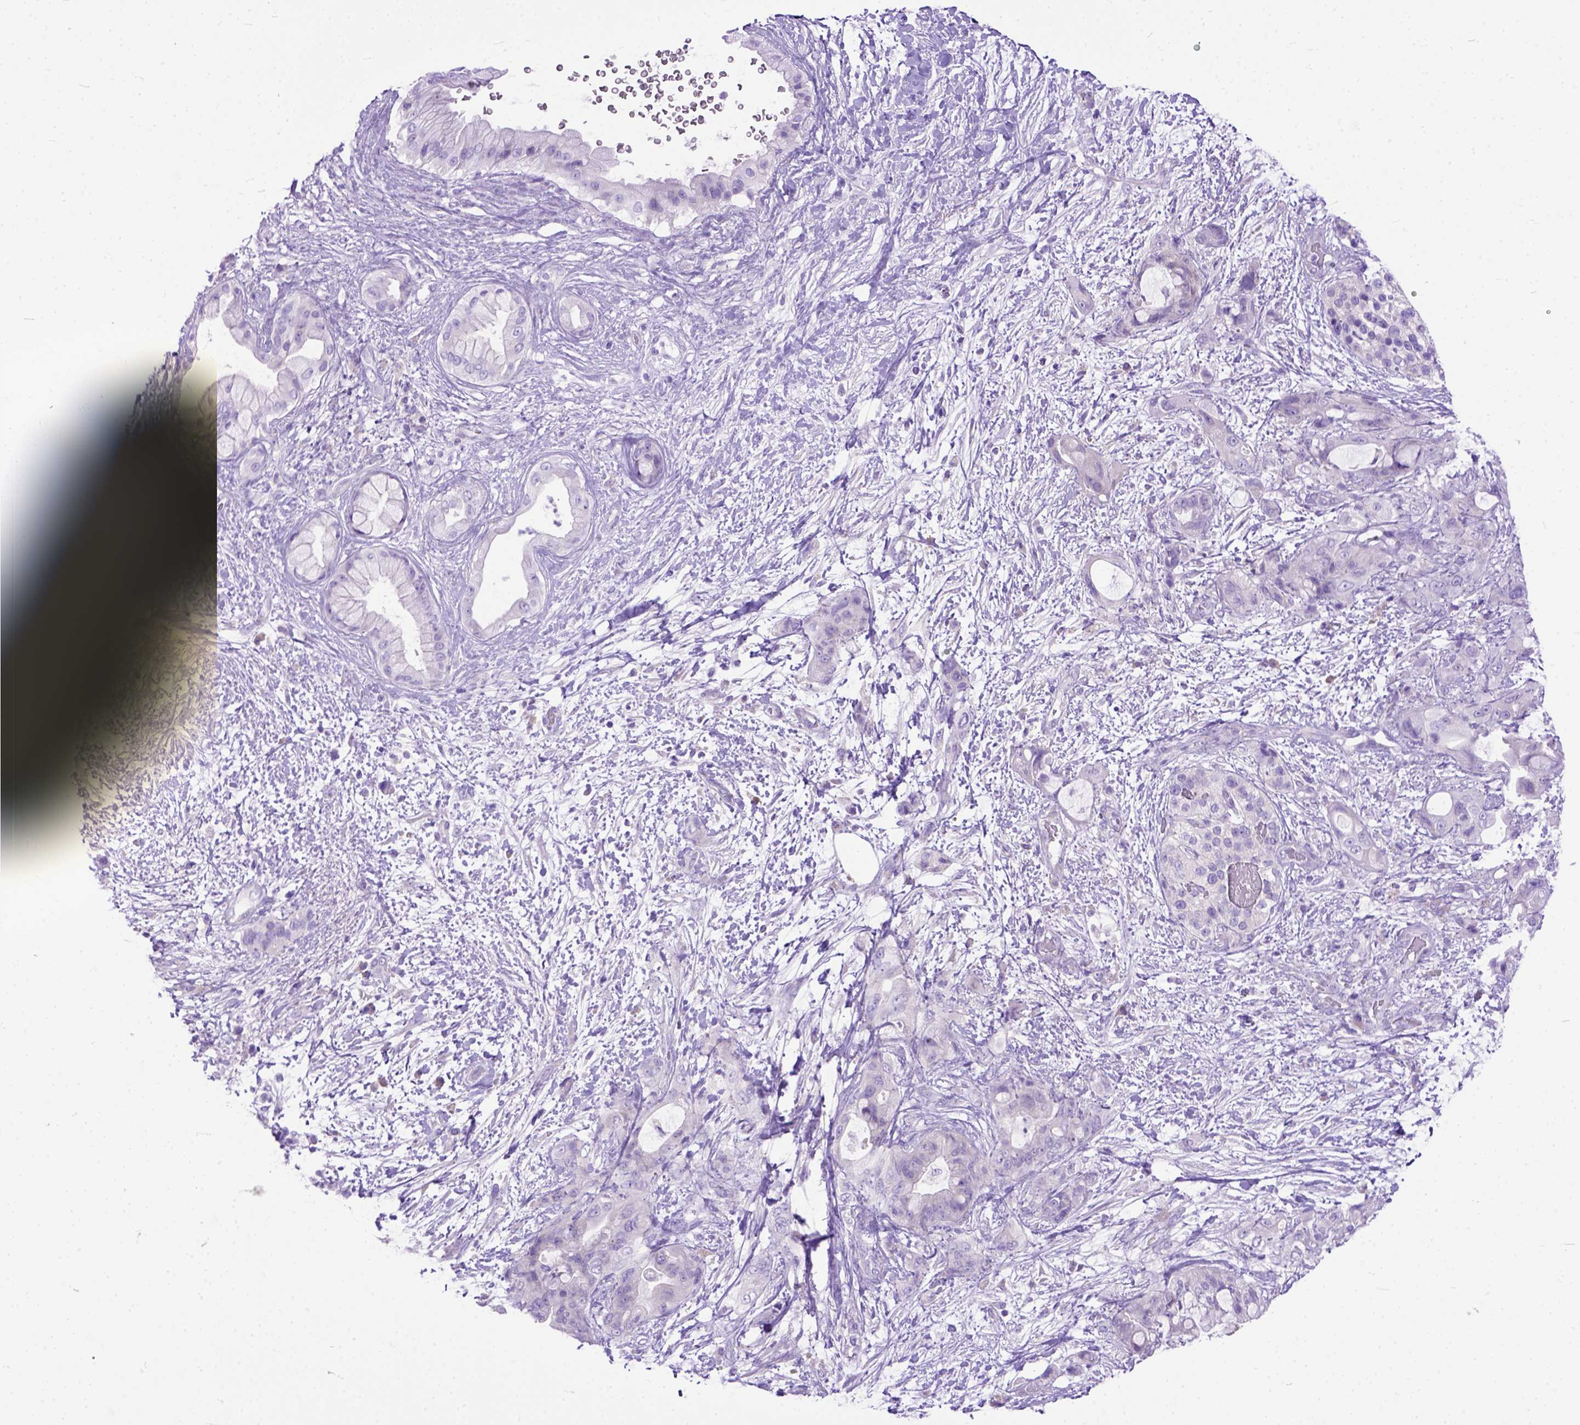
{"staining": {"intensity": "negative", "quantity": "none", "location": "none"}, "tissue": "pancreatic cancer", "cell_type": "Tumor cells", "image_type": "cancer", "snomed": [{"axis": "morphology", "description": "Adenocarcinoma, NOS"}, {"axis": "topography", "description": "Pancreas"}], "caption": "Tumor cells show no significant protein staining in pancreatic cancer.", "gene": "ODAD3", "patient": {"sex": "male", "age": 71}}